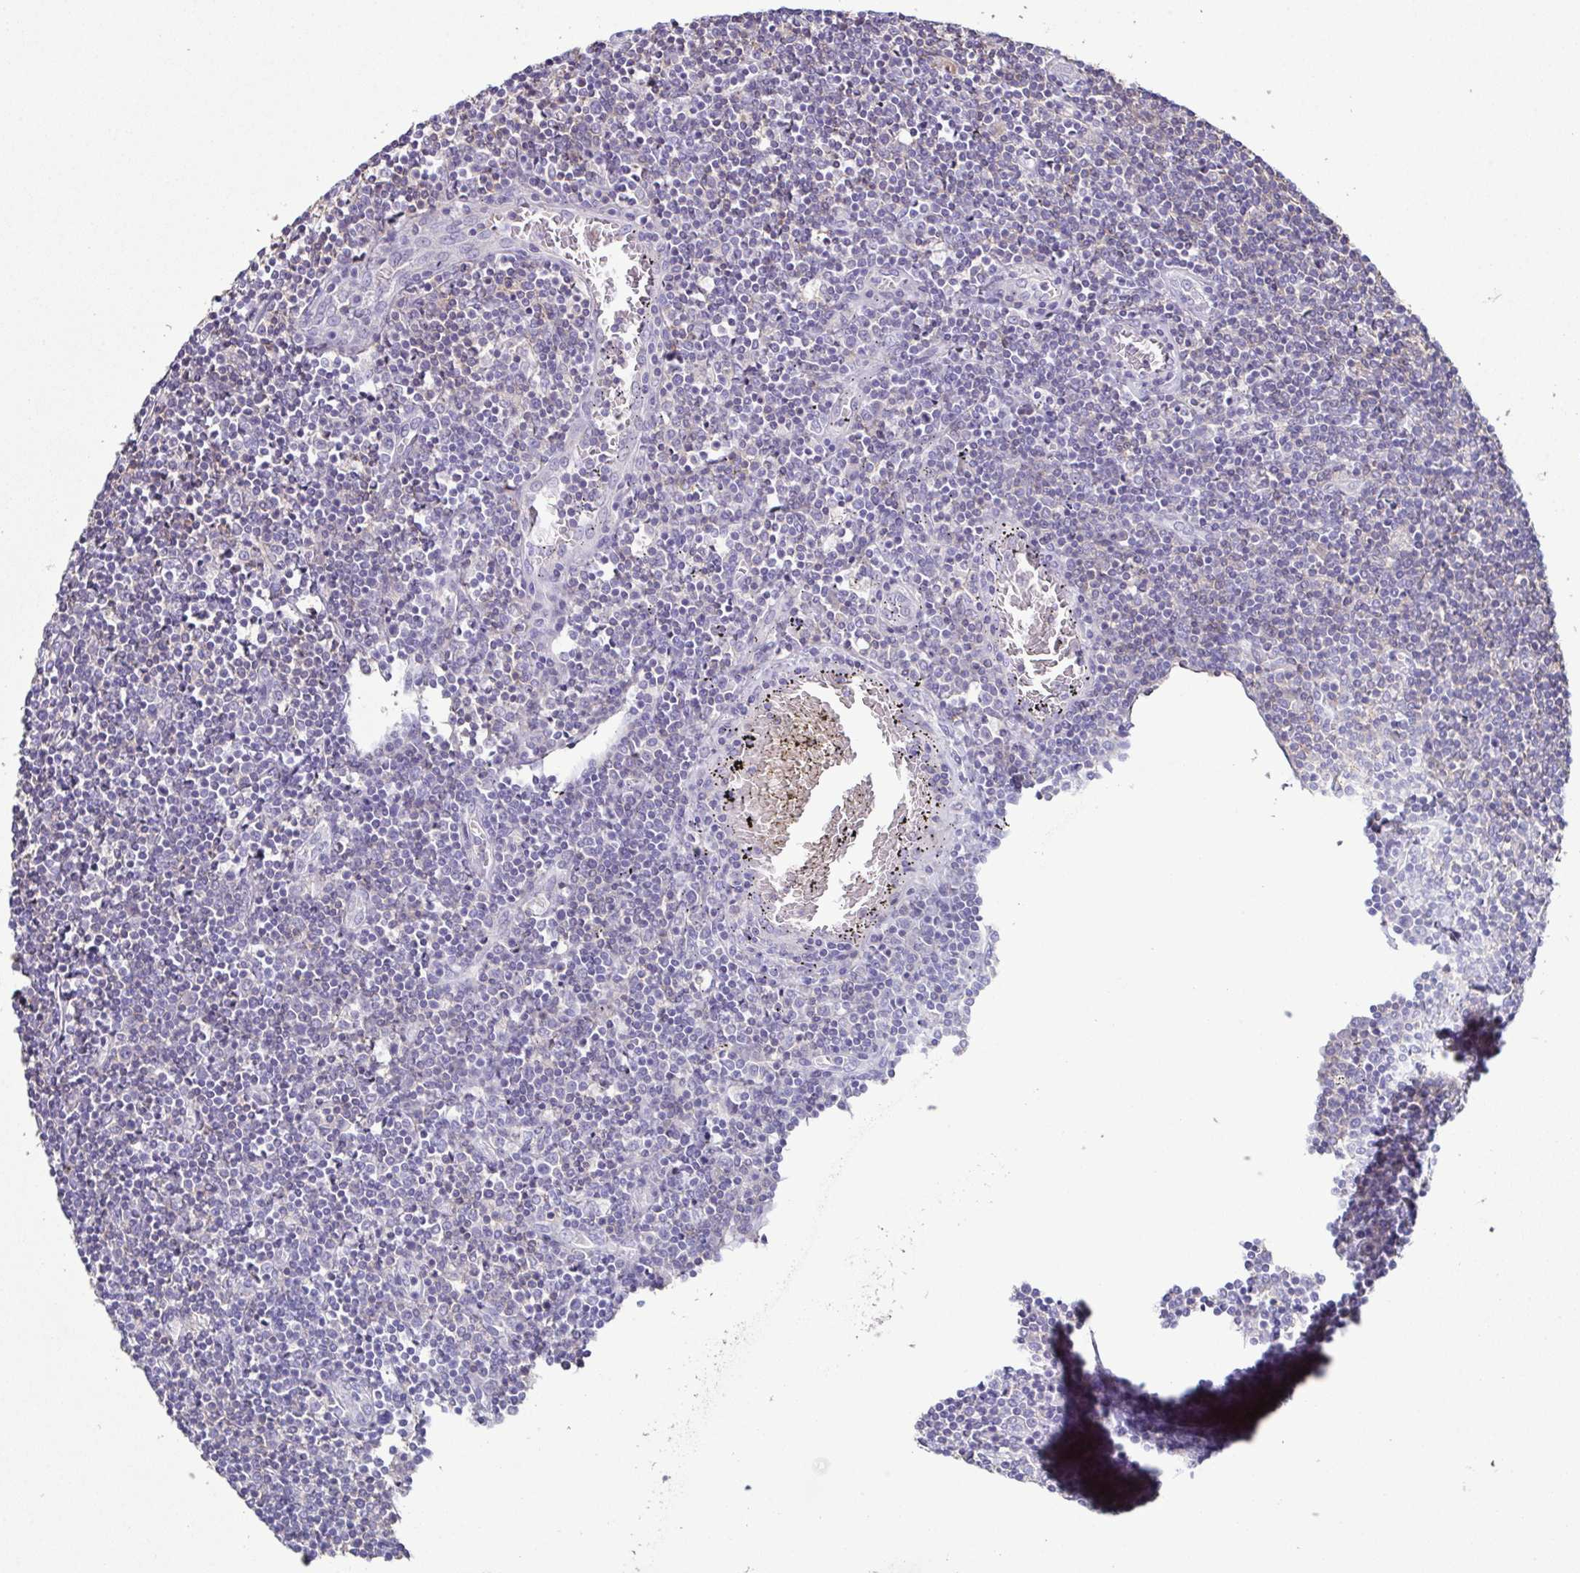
{"staining": {"intensity": "negative", "quantity": "none", "location": "none"}, "tissue": "lymphoma", "cell_type": "Tumor cells", "image_type": "cancer", "snomed": [{"axis": "morphology", "description": "Hodgkin's disease, NOS"}, {"axis": "topography", "description": "Lymph node"}], "caption": "Immunohistochemistry (IHC) histopathology image of neoplastic tissue: human lymphoma stained with DAB (3,3'-diaminobenzidine) demonstrates no significant protein positivity in tumor cells.", "gene": "MARCO", "patient": {"sex": "male", "age": 40}}